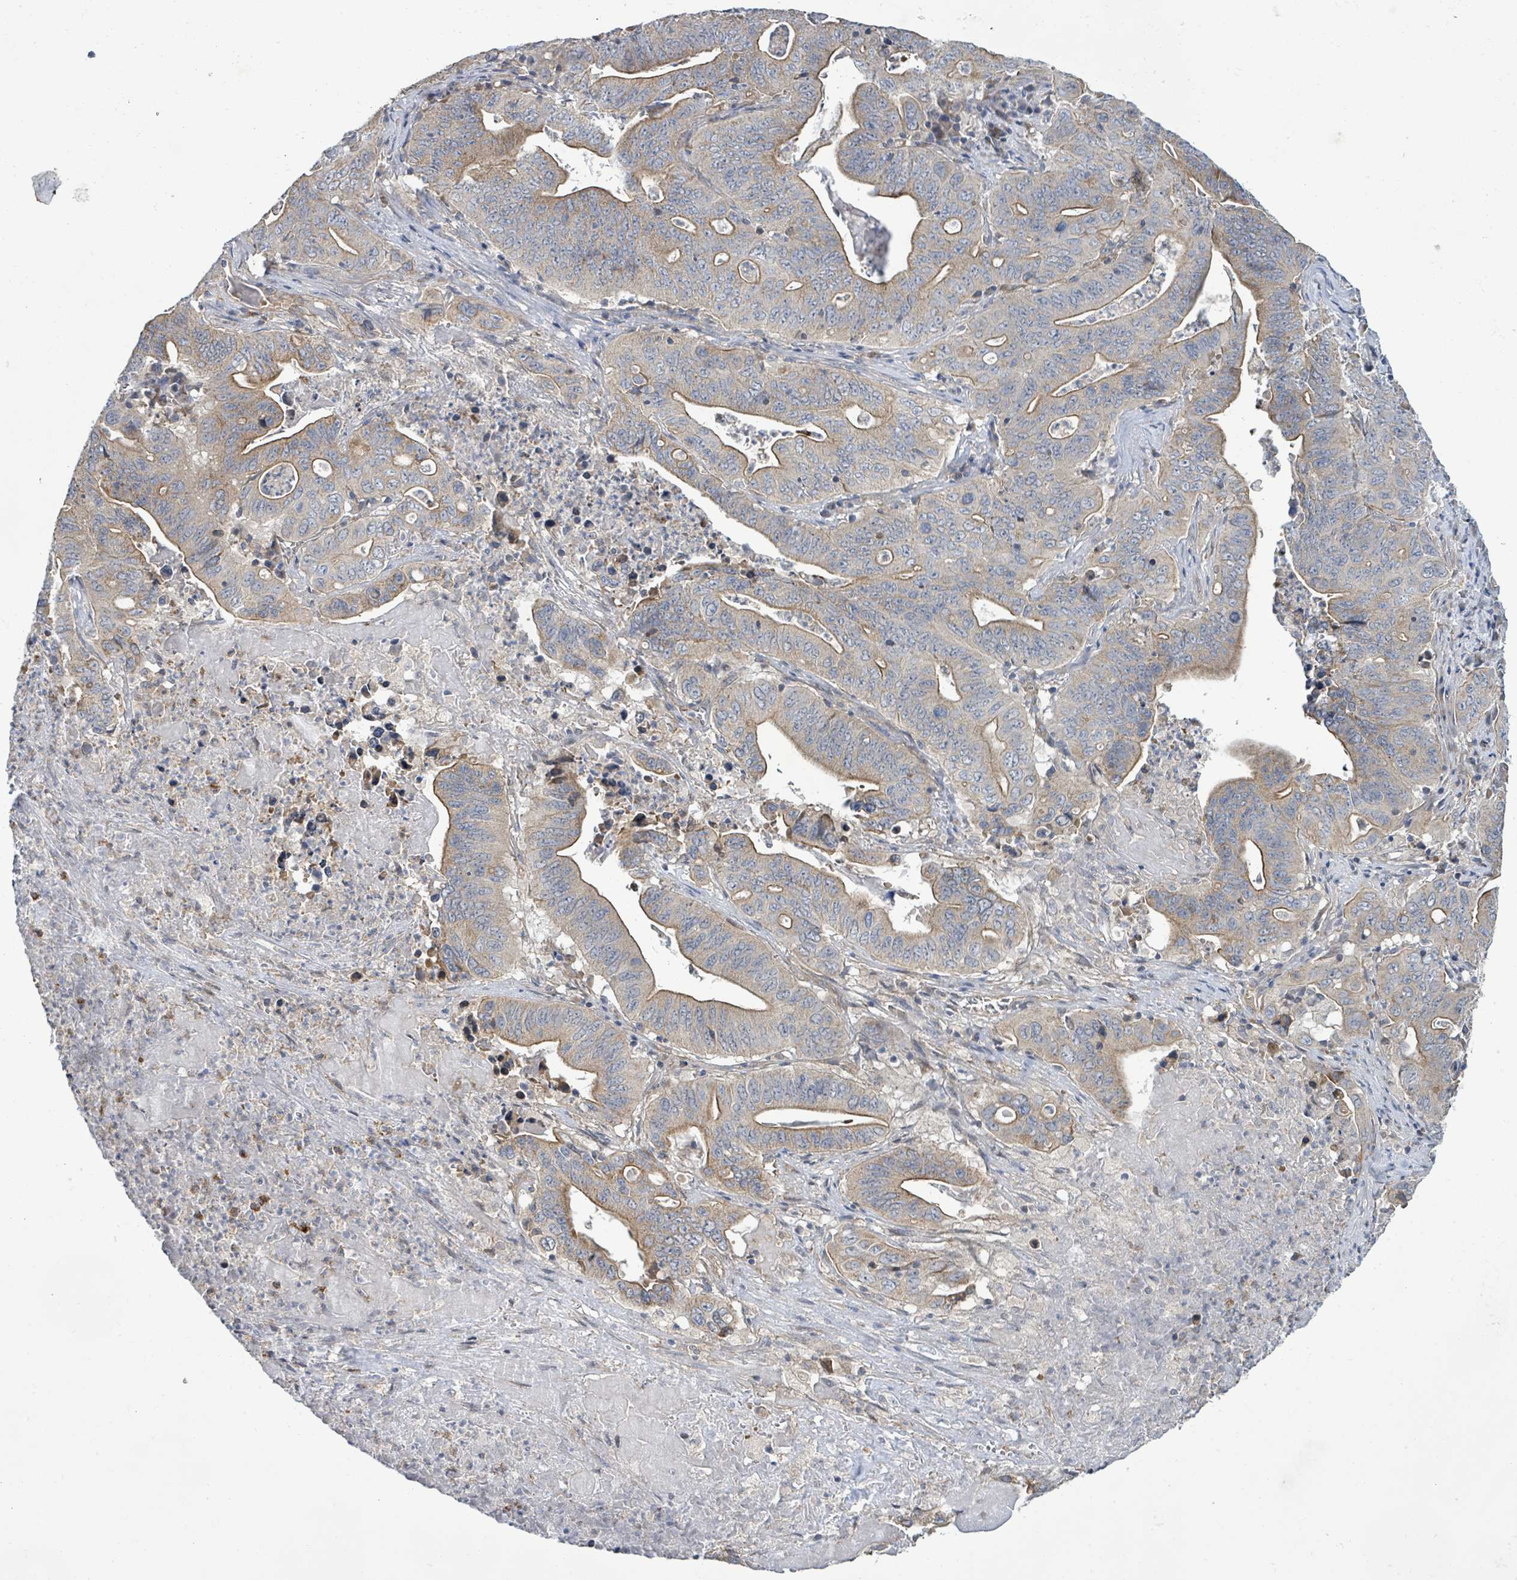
{"staining": {"intensity": "moderate", "quantity": "25%-75%", "location": "cytoplasmic/membranous"}, "tissue": "lung cancer", "cell_type": "Tumor cells", "image_type": "cancer", "snomed": [{"axis": "morphology", "description": "Adenocarcinoma, NOS"}, {"axis": "topography", "description": "Lung"}], "caption": "There is medium levels of moderate cytoplasmic/membranous positivity in tumor cells of adenocarcinoma (lung), as demonstrated by immunohistochemical staining (brown color).", "gene": "KBTBD11", "patient": {"sex": "female", "age": 60}}